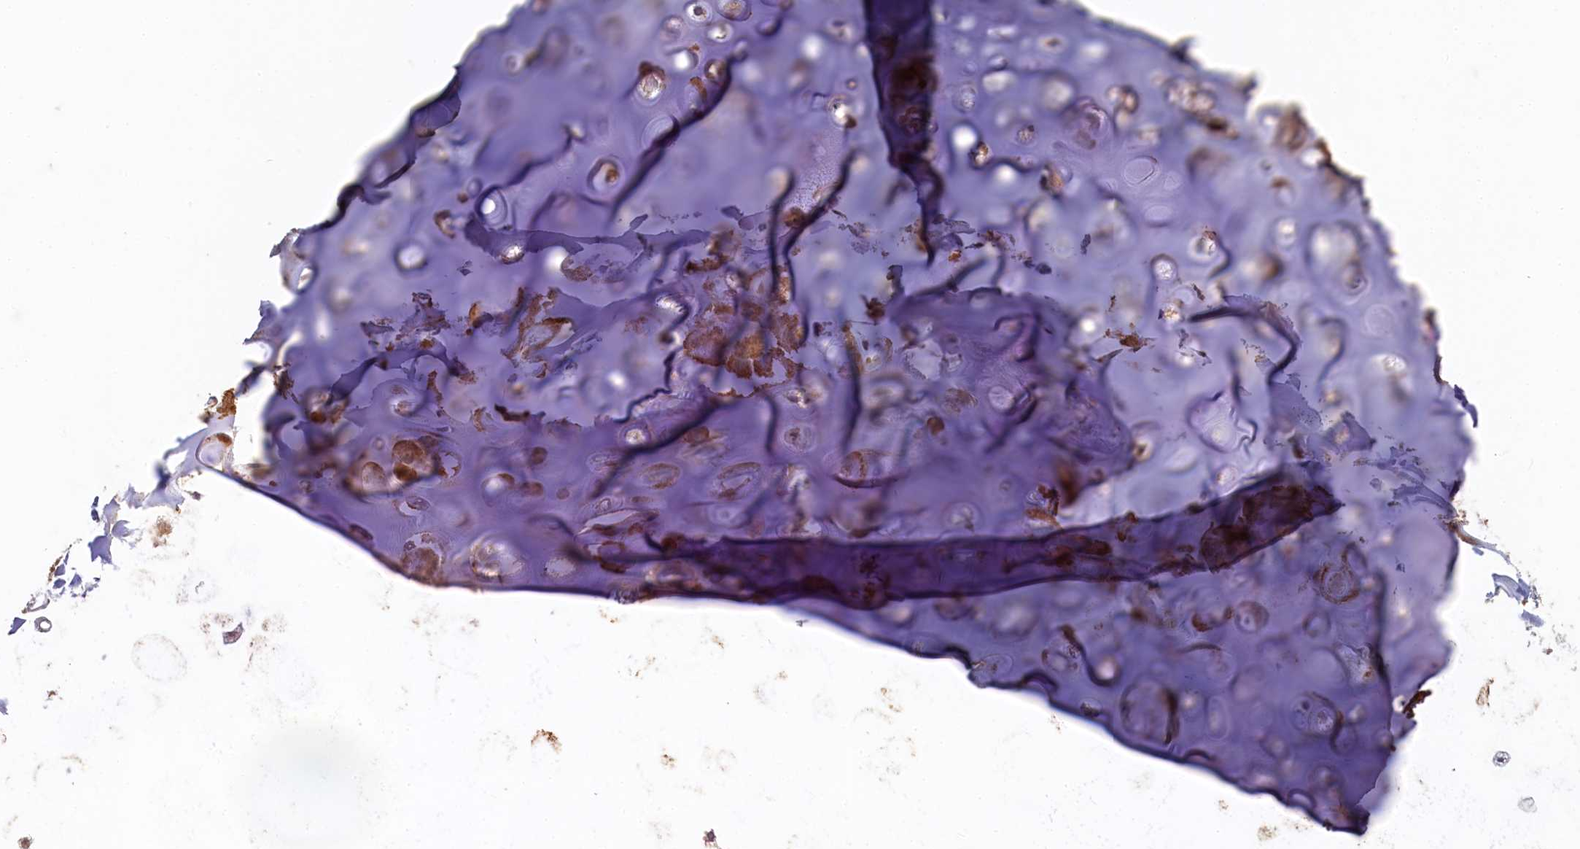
{"staining": {"intensity": "moderate", "quantity": "25%-75%", "location": "cytoplasmic/membranous"}, "tissue": "adipose tissue", "cell_type": "Adipocytes", "image_type": "normal", "snomed": [{"axis": "morphology", "description": "Normal tissue, NOS"}, {"axis": "topography", "description": "Lymph node"}, {"axis": "topography", "description": "Cartilage tissue"}, {"axis": "topography", "description": "Bronchus"}], "caption": "The histopathology image reveals immunohistochemical staining of normal adipose tissue. There is moderate cytoplasmic/membranous expression is present in about 25%-75% of adipocytes.", "gene": "HERC3", "patient": {"sex": "male", "age": 63}}